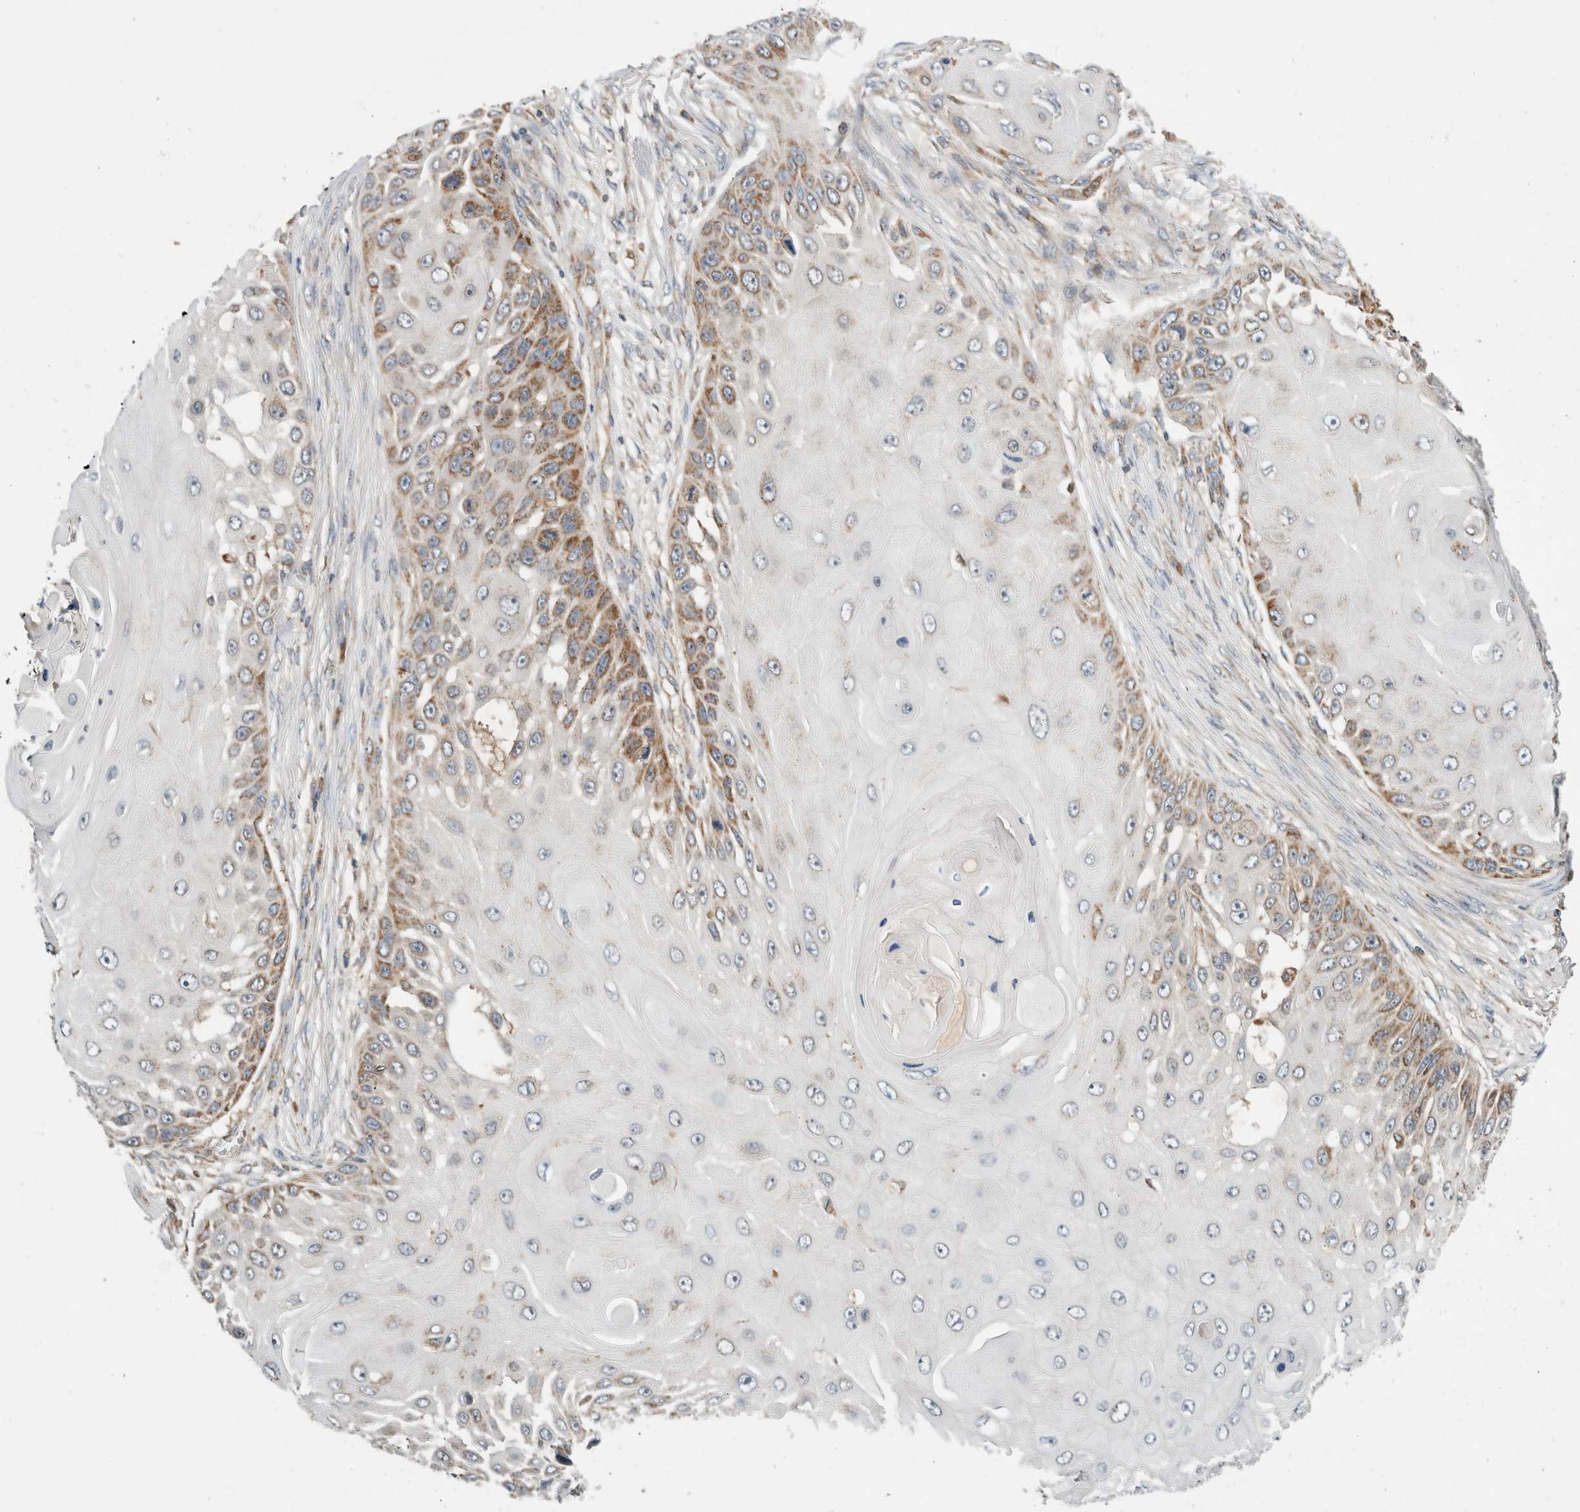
{"staining": {"intensity": "moderate", "quantity": "<25%", "location": "cytoplasmic/membranous"}, "tissue": "skin cancer", "cell_type": "Tumor cells", "image_type": "cancer", "snomed": [{"axis": "morphology", "description": "Squamous cell carcinoma, NOS"}, {"axis": "topography", "description": "Skin"}], "caption": "Skin cancer (squamous cell carcinoma) stained with DAB (3,3'-diaminobenzidine) IHC shows low levels of moderate cytoplasmic/membranous staining in about <25% of tumor cells.", "gene": "AMPD1", "patient": {"sex": "female", "age": 44}}